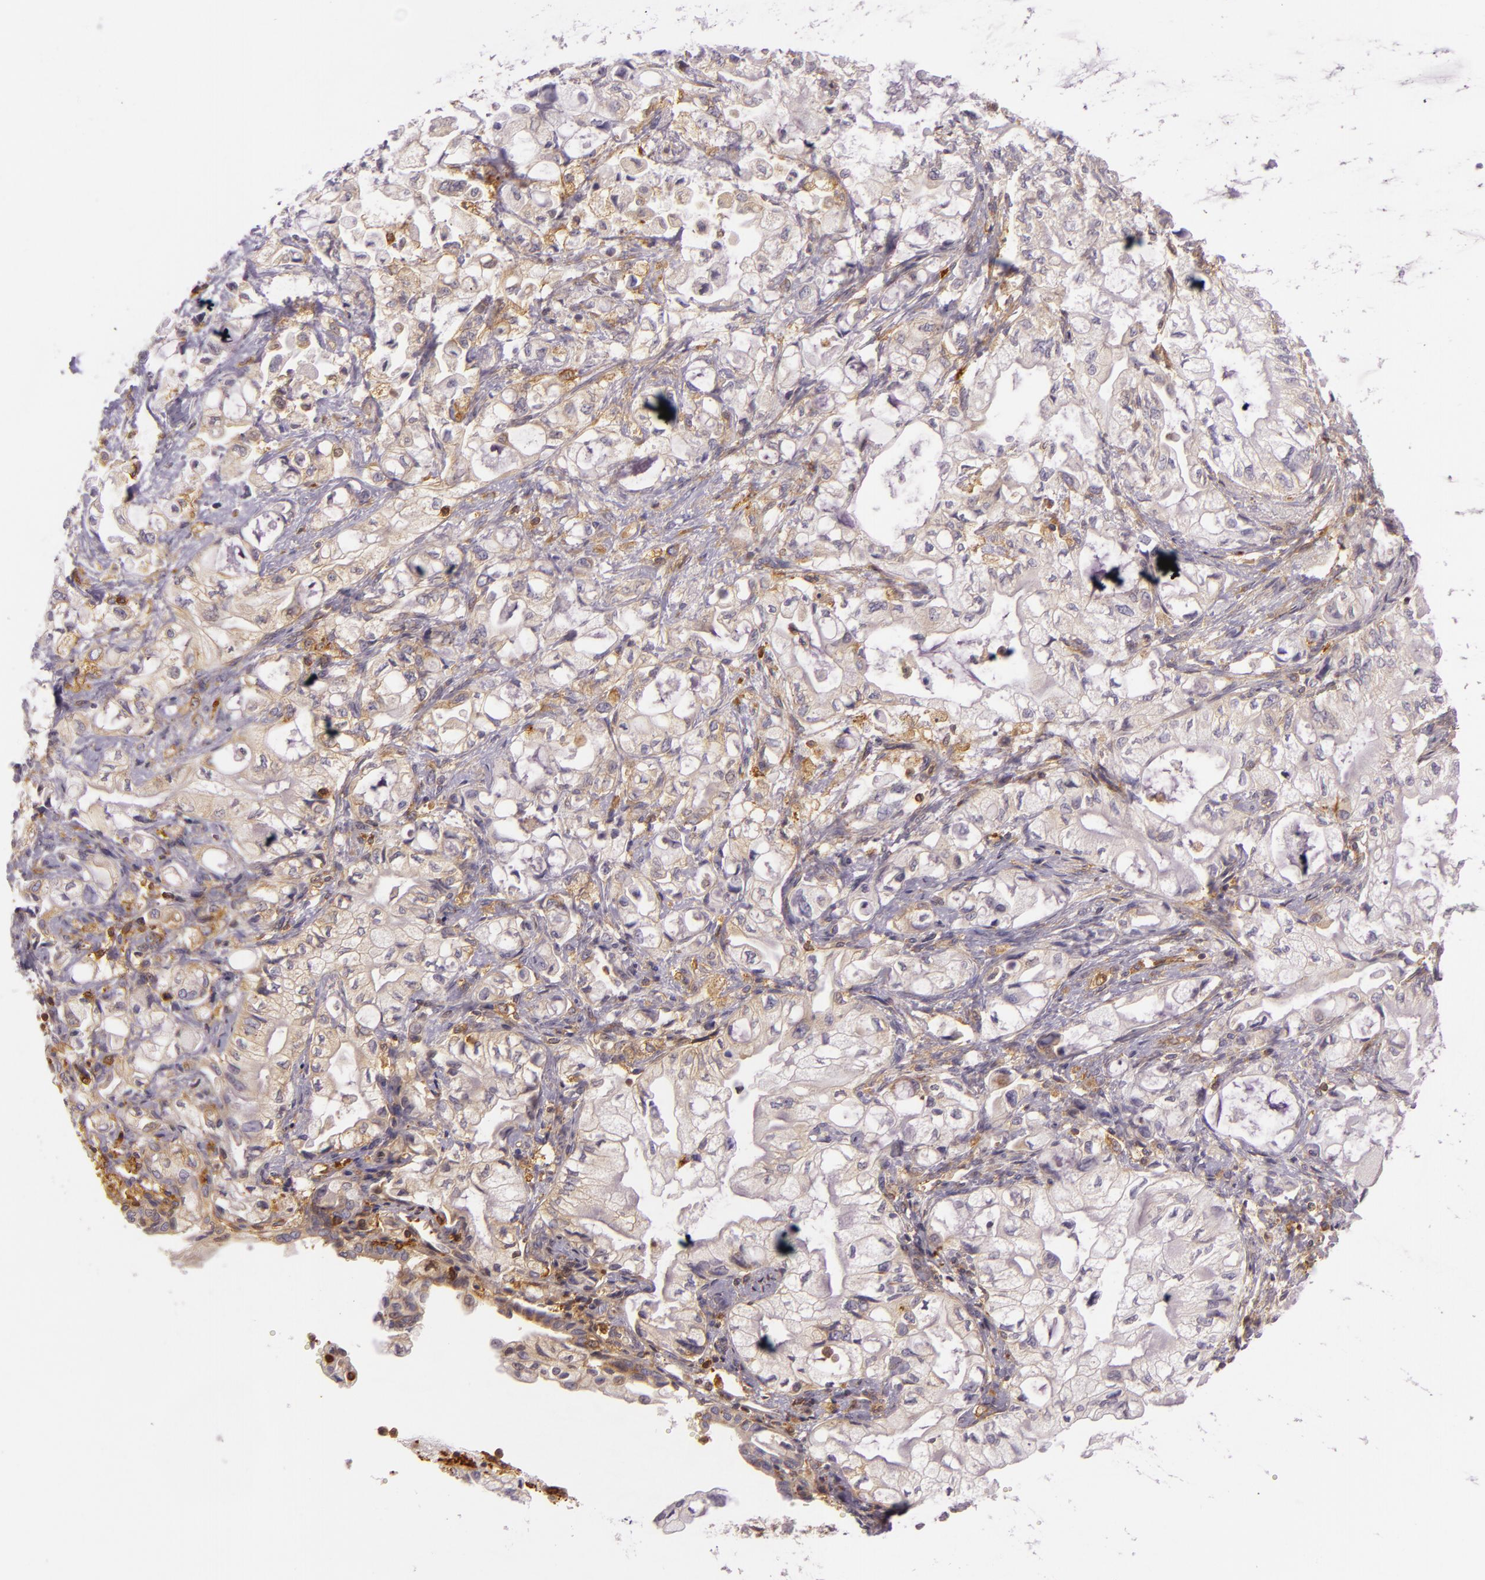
{"staining": {"intensity": "weak", "quantity": "25%-75%", "location": "cytoplasmic/membranous"}, "tissue": "pancreatic cancer", "cell_type": "Tumor cells", "image_type": "cancer", "snomed": [{"axis": "morphology", "description": "Adenocarcinoma, NOS"}, {"axis": "topography", "description": "Pancreas"}], "caption": "Weak cytoplasmic/membranous protein staining is seen in approximately 25%-75% of tumor cells in pancreatic cancer (adenocarcinoma).", "gene": "TLN1", "patient": {"sex": "male", "age": 79}}